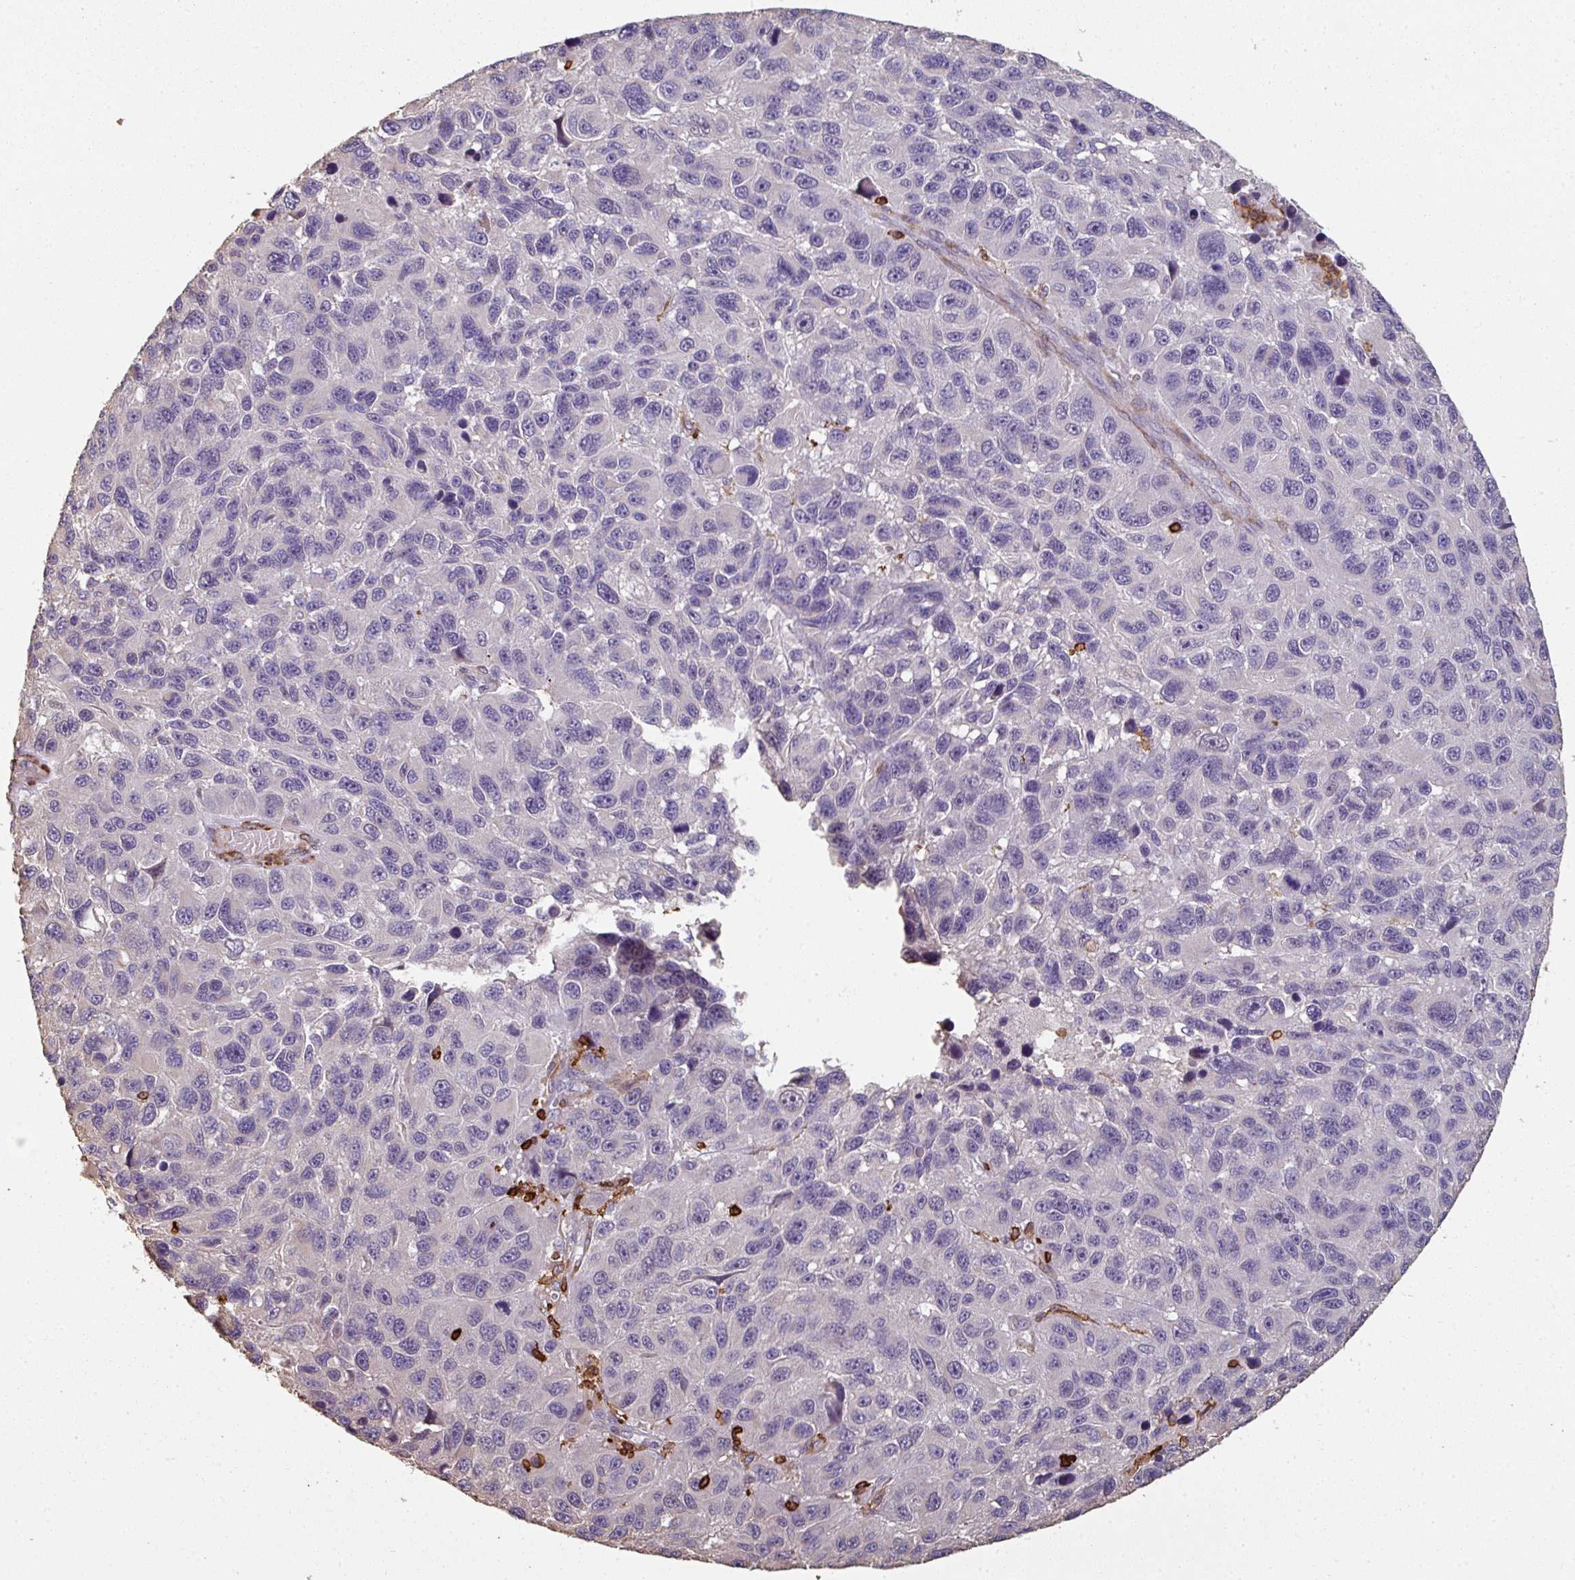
{"staining": {"intensity": "negative", "quantity": "none", "location": "none"}, "tissue": "melanoma", "cell_type": "Tumor cells", "image_type": "cancer", "snomed": [{"axis": "morphology", "description": "Malignant melanoma, NOS"}, {"axis": "topography", "description": "Skin"}], "caption": "The histopathology image displays no significant staining in tumor cells of malignant melanoma. Brightfield microscopy of IHC stained with DAB (brown) and hematoxylin (blue), captured at high magnification.", "gene": "OLFML2B", "patient": {"sex": "male", "age": 53}}